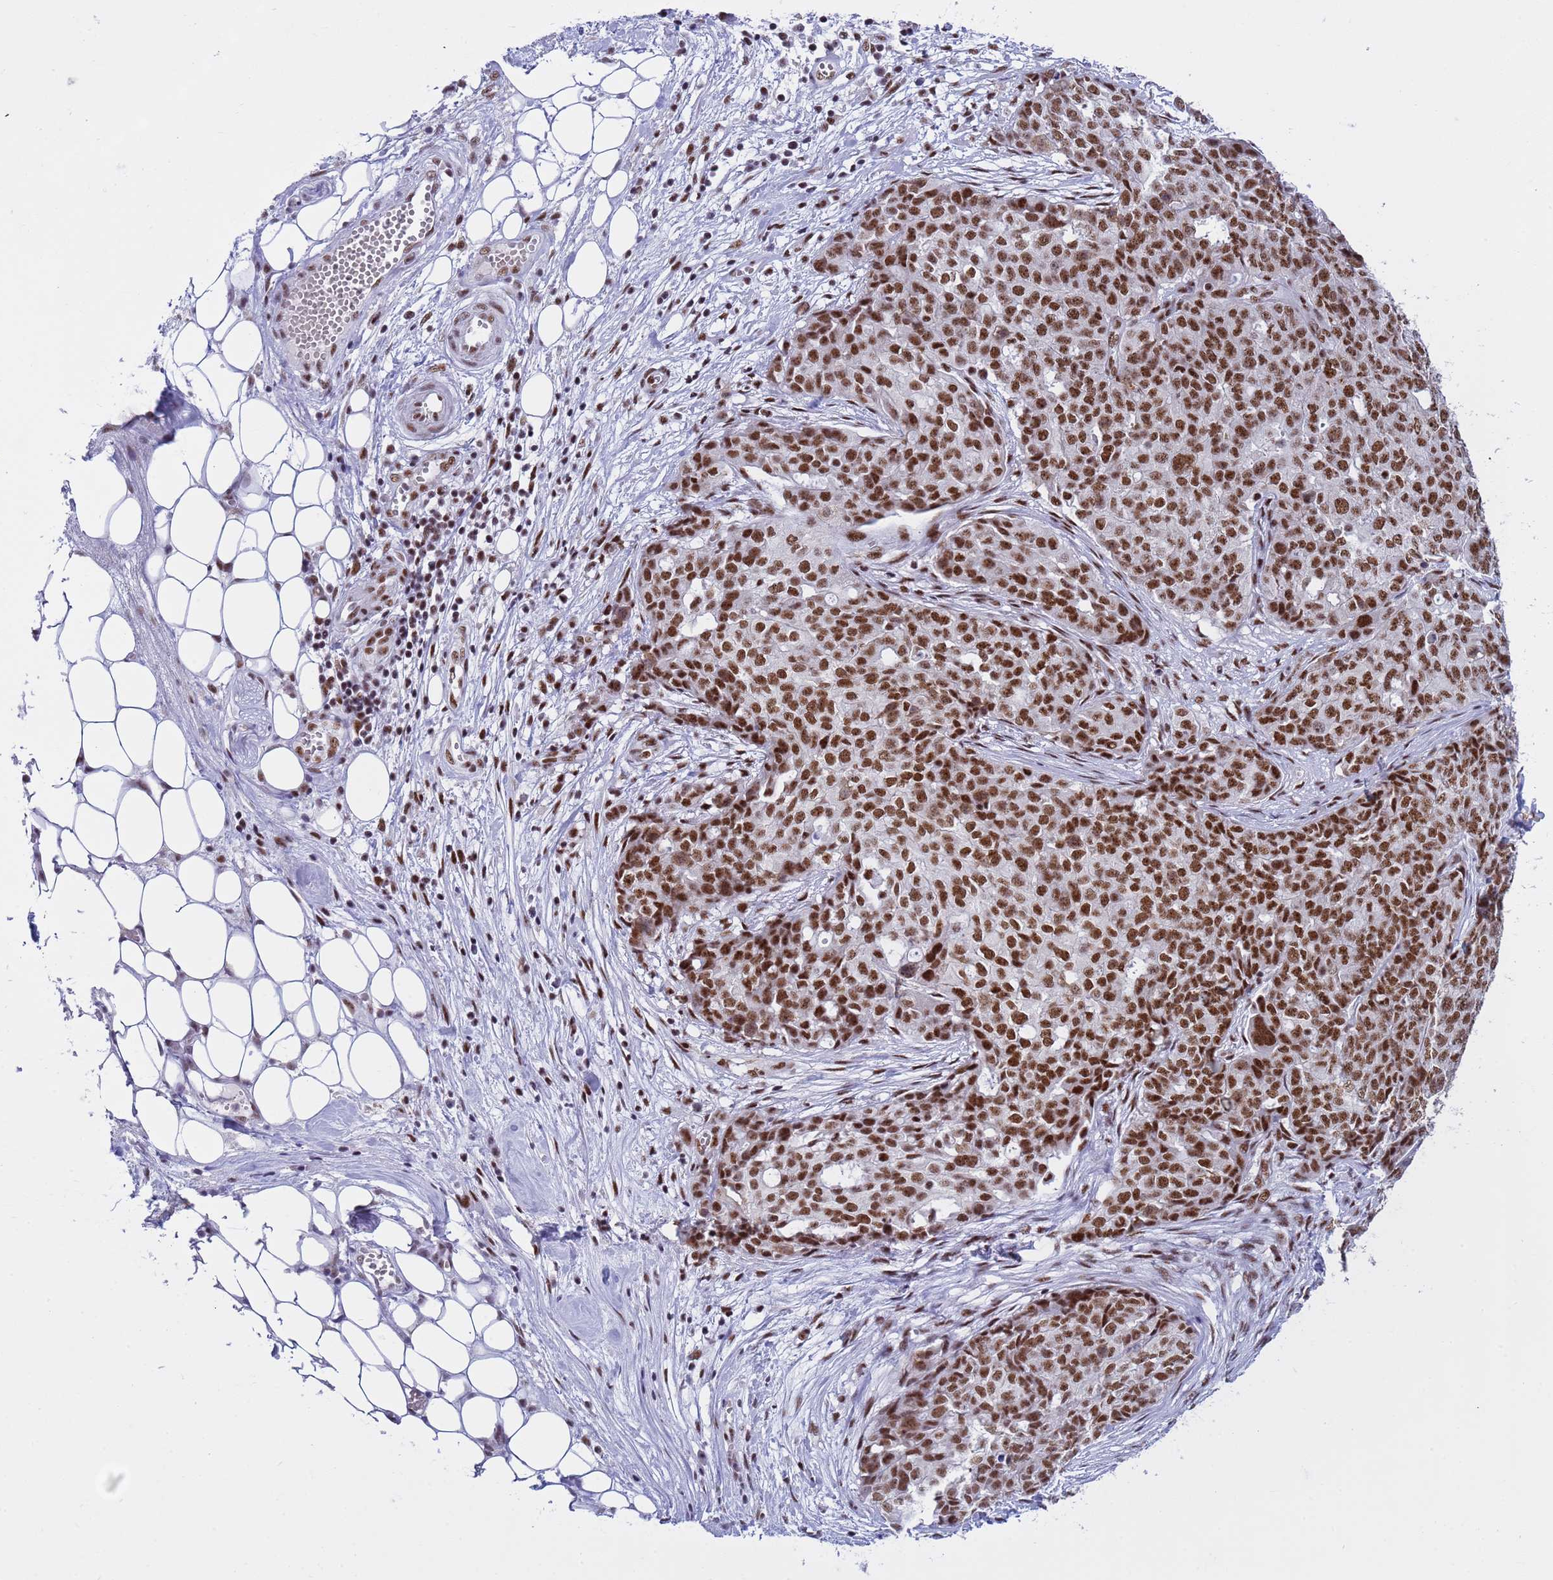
{"staining": {"intensity": "strong", "quantity": ">75%", "location": "nuclear"}, "tissue": "ovarian cancer", "cell_type": "Tumor cells", "image_type": "cancer", "snomed": [{"axis": "morphology", "description": "Cystadenocarcinoma, serous, NOS"}, {"axis": "topography", "description": "Soft tissue"}, {"axis": "topography", "description": "Ovary"}], "caption": "High-magnification brightfield microscopy of ovarian cancer (serous cystadenocarcinoma) stained with DAB (3,3'-diaminobenzidine) (brown) and counterstained with hematoxylin (blue). tumor cells exhibit strong nuclear expression is present in approximately>75% of cells. (IHC, brightfield microscopy, high magnification).", "gene": "THOC2", "patient": {"sex": "female", "age": 57}}